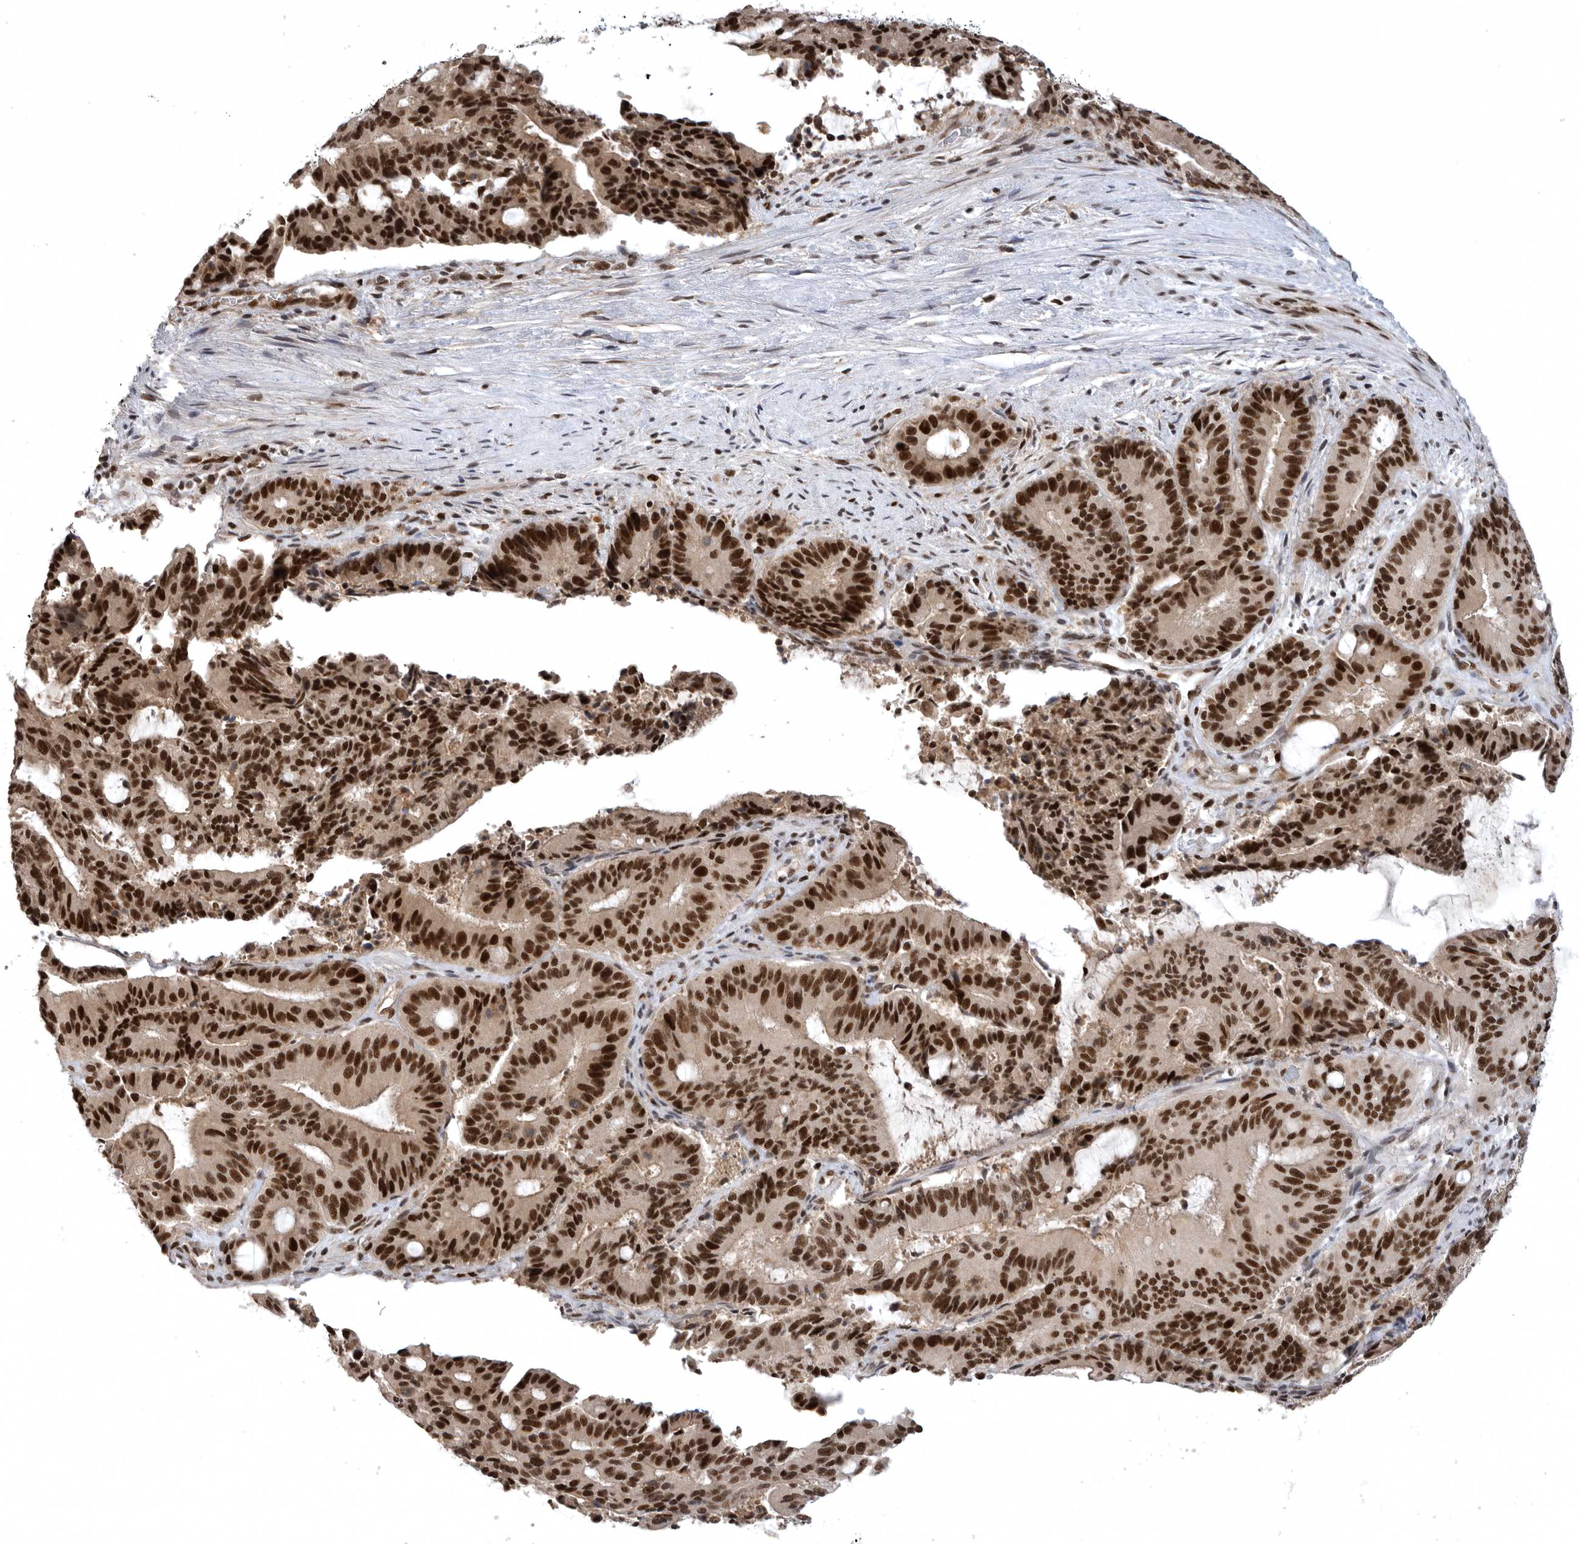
{"staining": {"intensity": "strong", "quantity": ">75%", "location": "nuclear"}, "tissue": "liver cancer", "cell_type": "Tumor cells", "image_type": "cancer", "snomed": [{"axis": "morphology", "description": "Normal tissue, NOS"}, {"axis": "morphology", "description": "Cholangiocarcinoma"}, {"axis": "topography", "description": "Liver"}, {"axis": "topography", "description": "Peripheral nerve tissue"}], "caption": "The photomicrograph demonstrates immunohistochemical staining of cholangiocarcinoma (liver). There is strong nuclear positivity is appreciated in about >75% of tumor cells.", "gene": "ZNF830", "patient": {"sex": "female", "age": 73}}